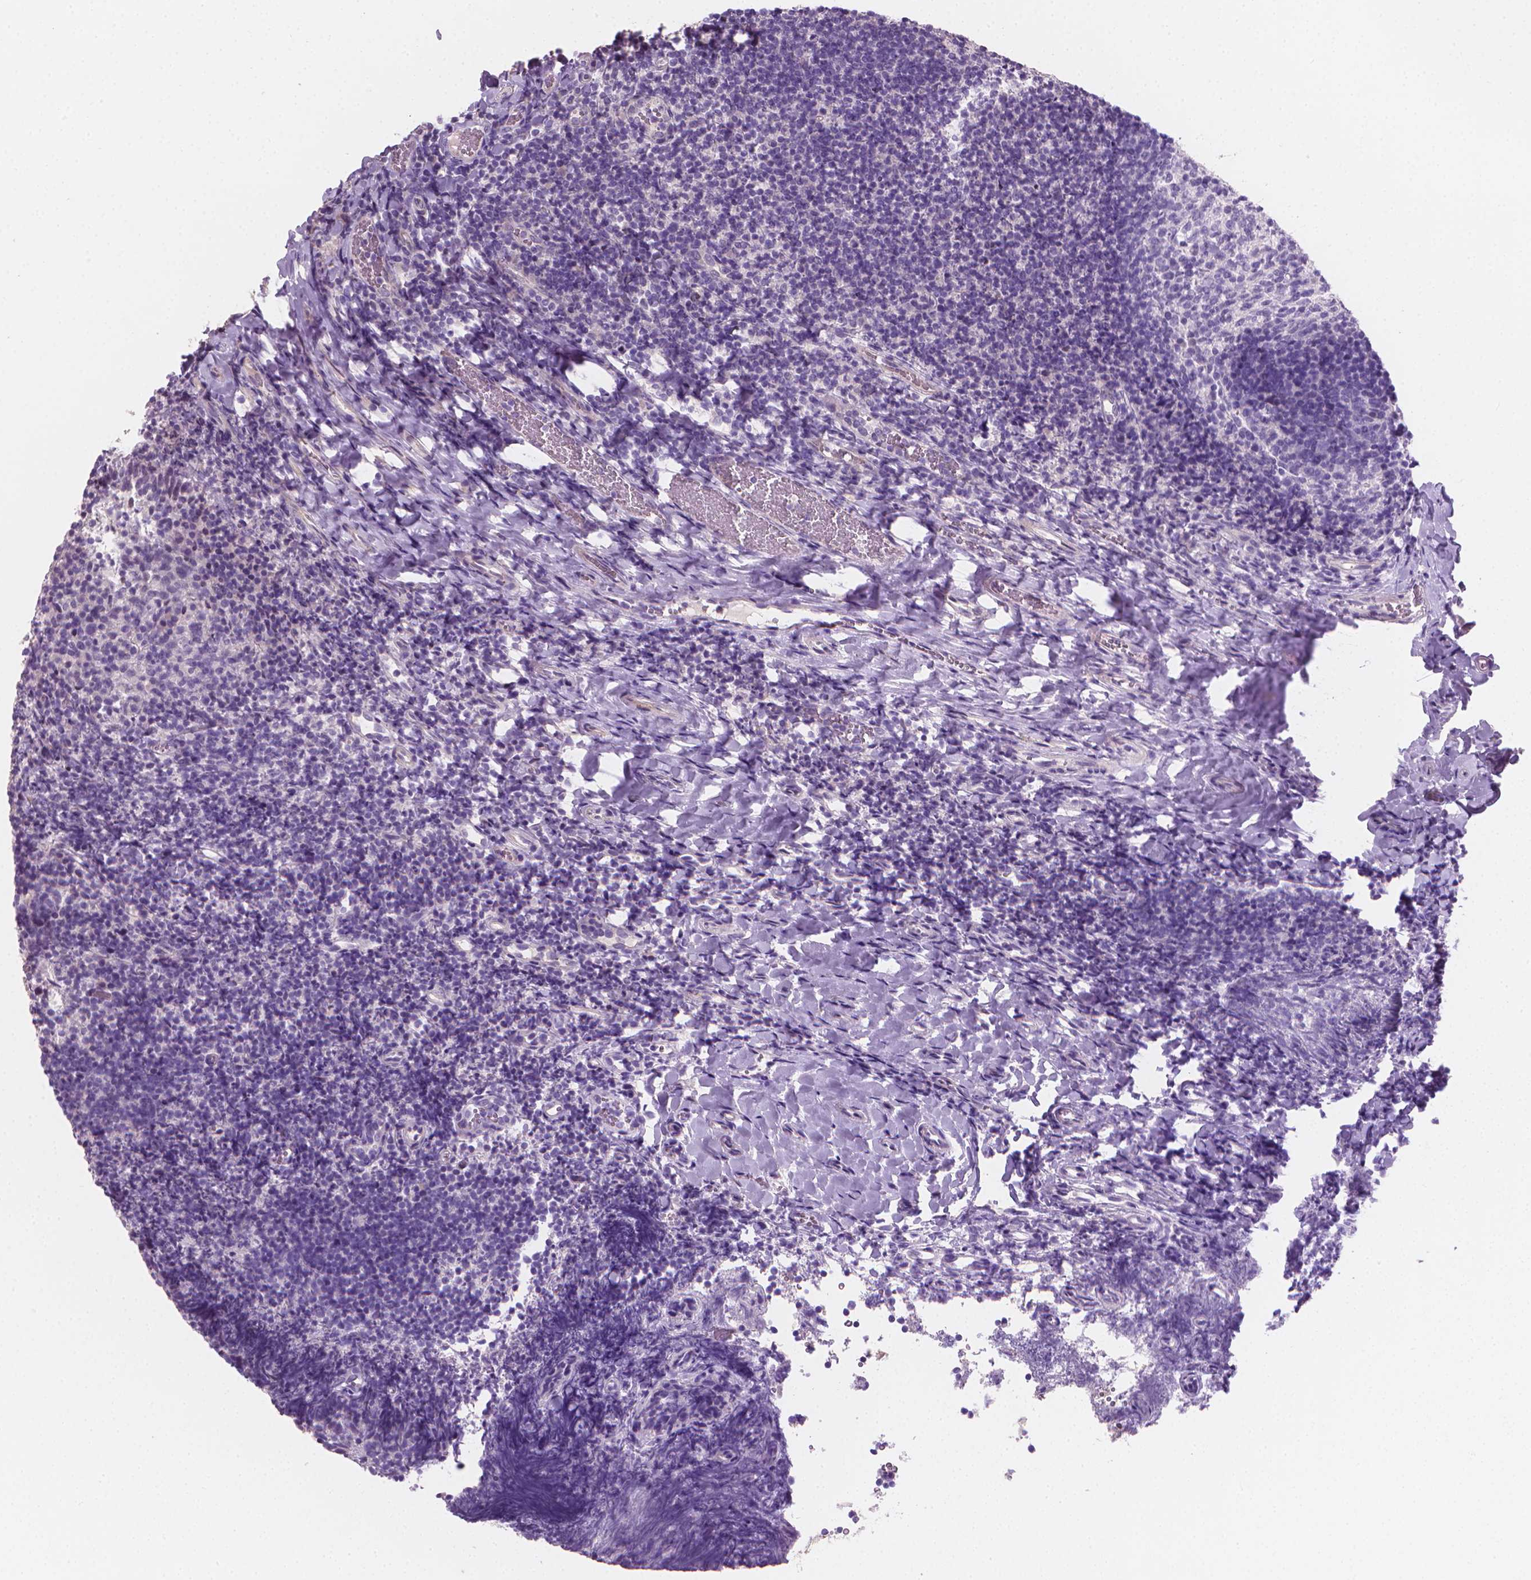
{"staining": {"intensity": "negative", "quantity": "none", "location": "none"}, "tissue": "tonsil", "cell_type": "Germinal center cells", "image_type": "normal", "snomed": [{"axis": "morphology", "description": "Normal tissue, NOS"}, {"axis": "topography", "description": "Tonsil"}], "caption": "Immunohistochemical staining of unremarkable tonsil reveals no significant positivity in germinal center cells.", "gene": "CLXN", "patient": {"sex": "female", "age": 10}}